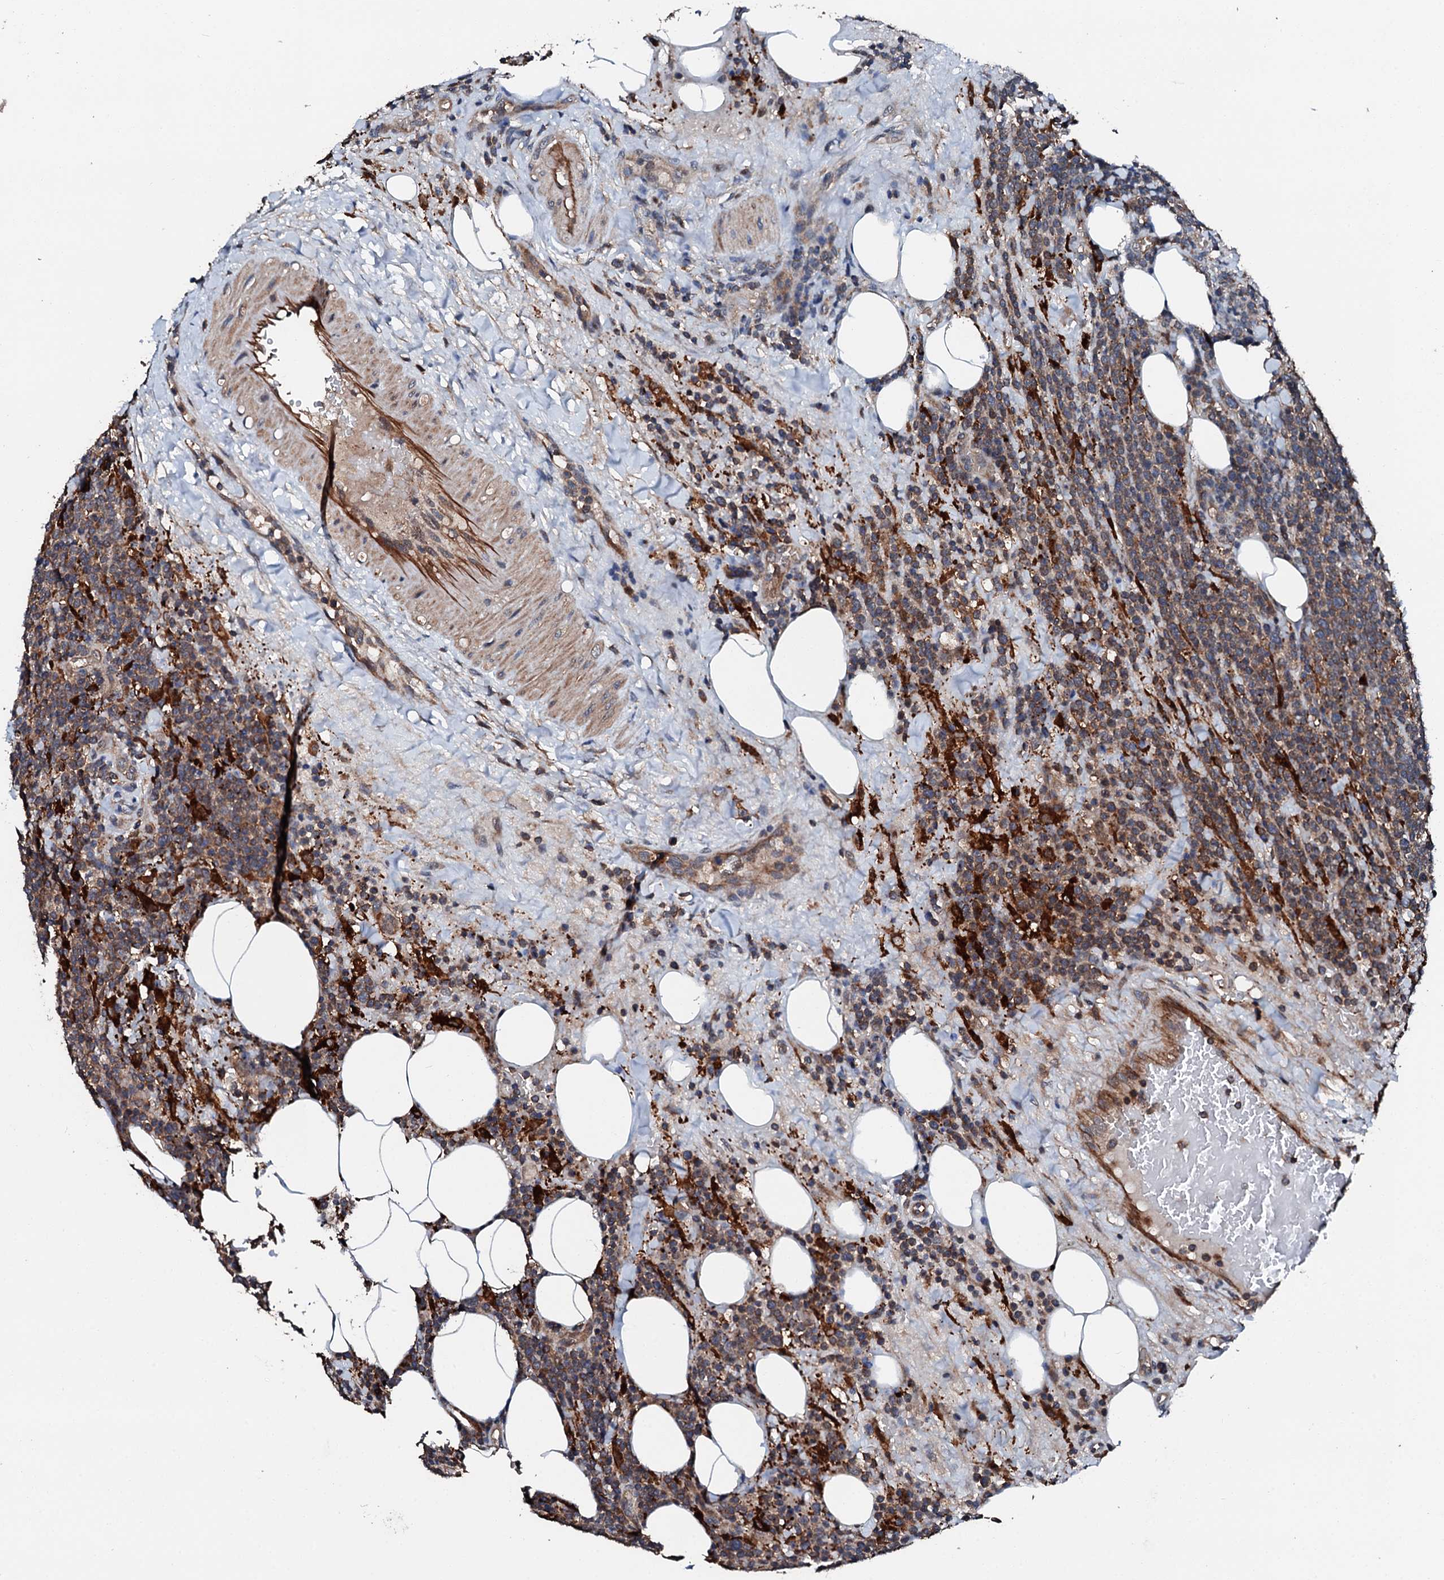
{"staining": {"intensity": "moderate", "quantity": ">75%", "location": "cytoplasmic/membranous"}, "tissue": "lymphoma", "cell_type": "Tumor cells", "image_type": "cancer", "snomed": [{"axis": "morphology", "description": "Malignant lymphoma, non-Hodgkin's type, High grade"}, {"axis": "topography", "description": "Lymph node"}], "caption": "An immunohistochemistry image of neoplastic tissue is shown. Protein staining in brown shows moderate cytoplasmic/membranous positivity in lymphoma within tumor cells.", "gene": "FGD4", "patient": {"sex": "male", "age": 61}}